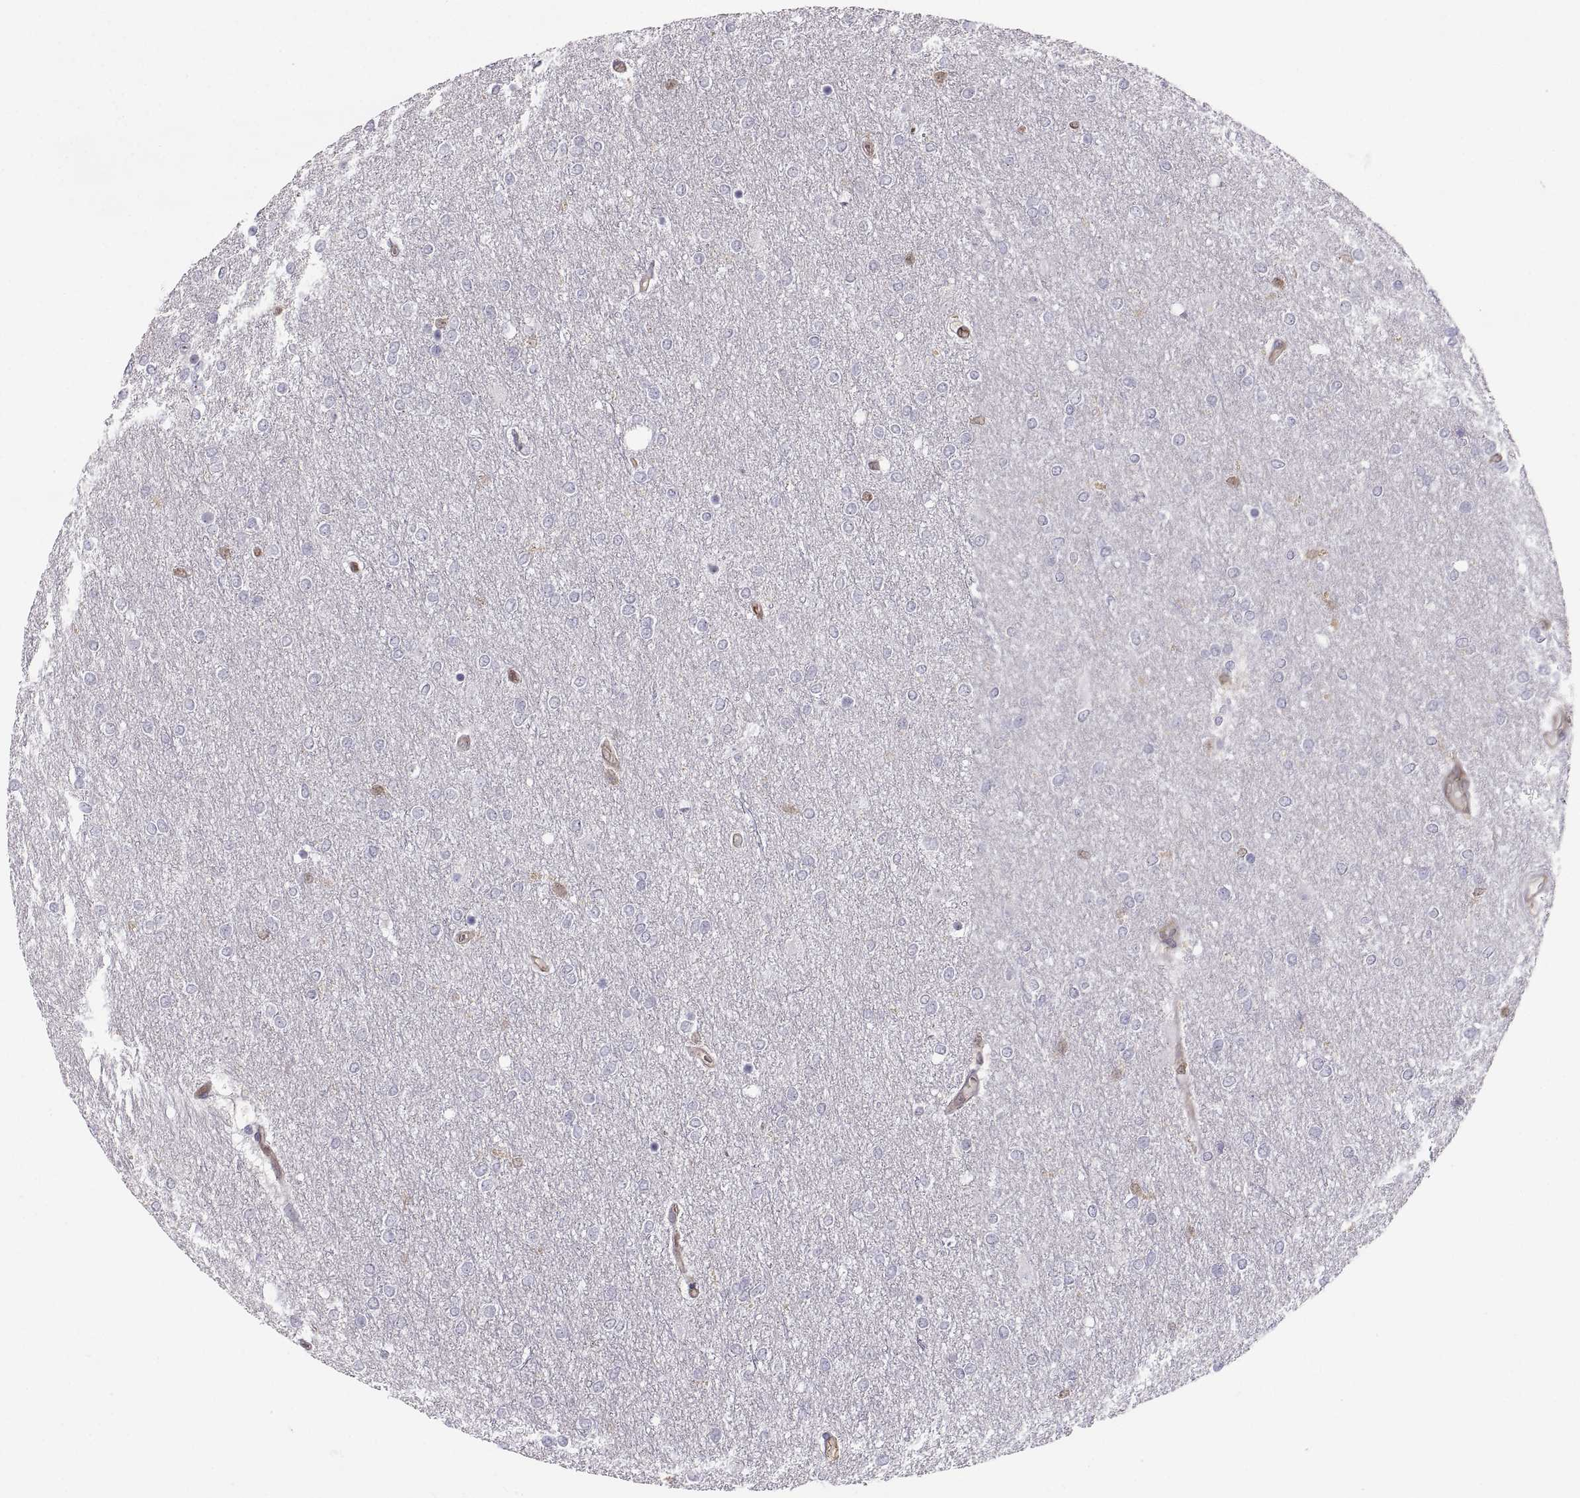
{"staining": {"intensity": "negative", "quantity": "none", "location": "none"}, "tissue": "glioma", "cell_type": "Tumor cells", "image_type": "cancer", "snomed": [{"axis": "morphology", "description": "Glioma, malignant, High grade"}, {"axis": "topography", "description": "Brain"}], "caption": "A high-resolution micrograph shows immunohistochemistry staining of high-grade glioma (malignant), which reveals no significant positivity in tumor cells. Brightfield microscopy of immunohistochemistry (IHC) stained with DAB (3,3'-diaminobenzidine) (brown) and hematoxylin (blue), captured at high magnification.", "gene": "PGM5", "patient": {"sex": "female", "age": 61}}